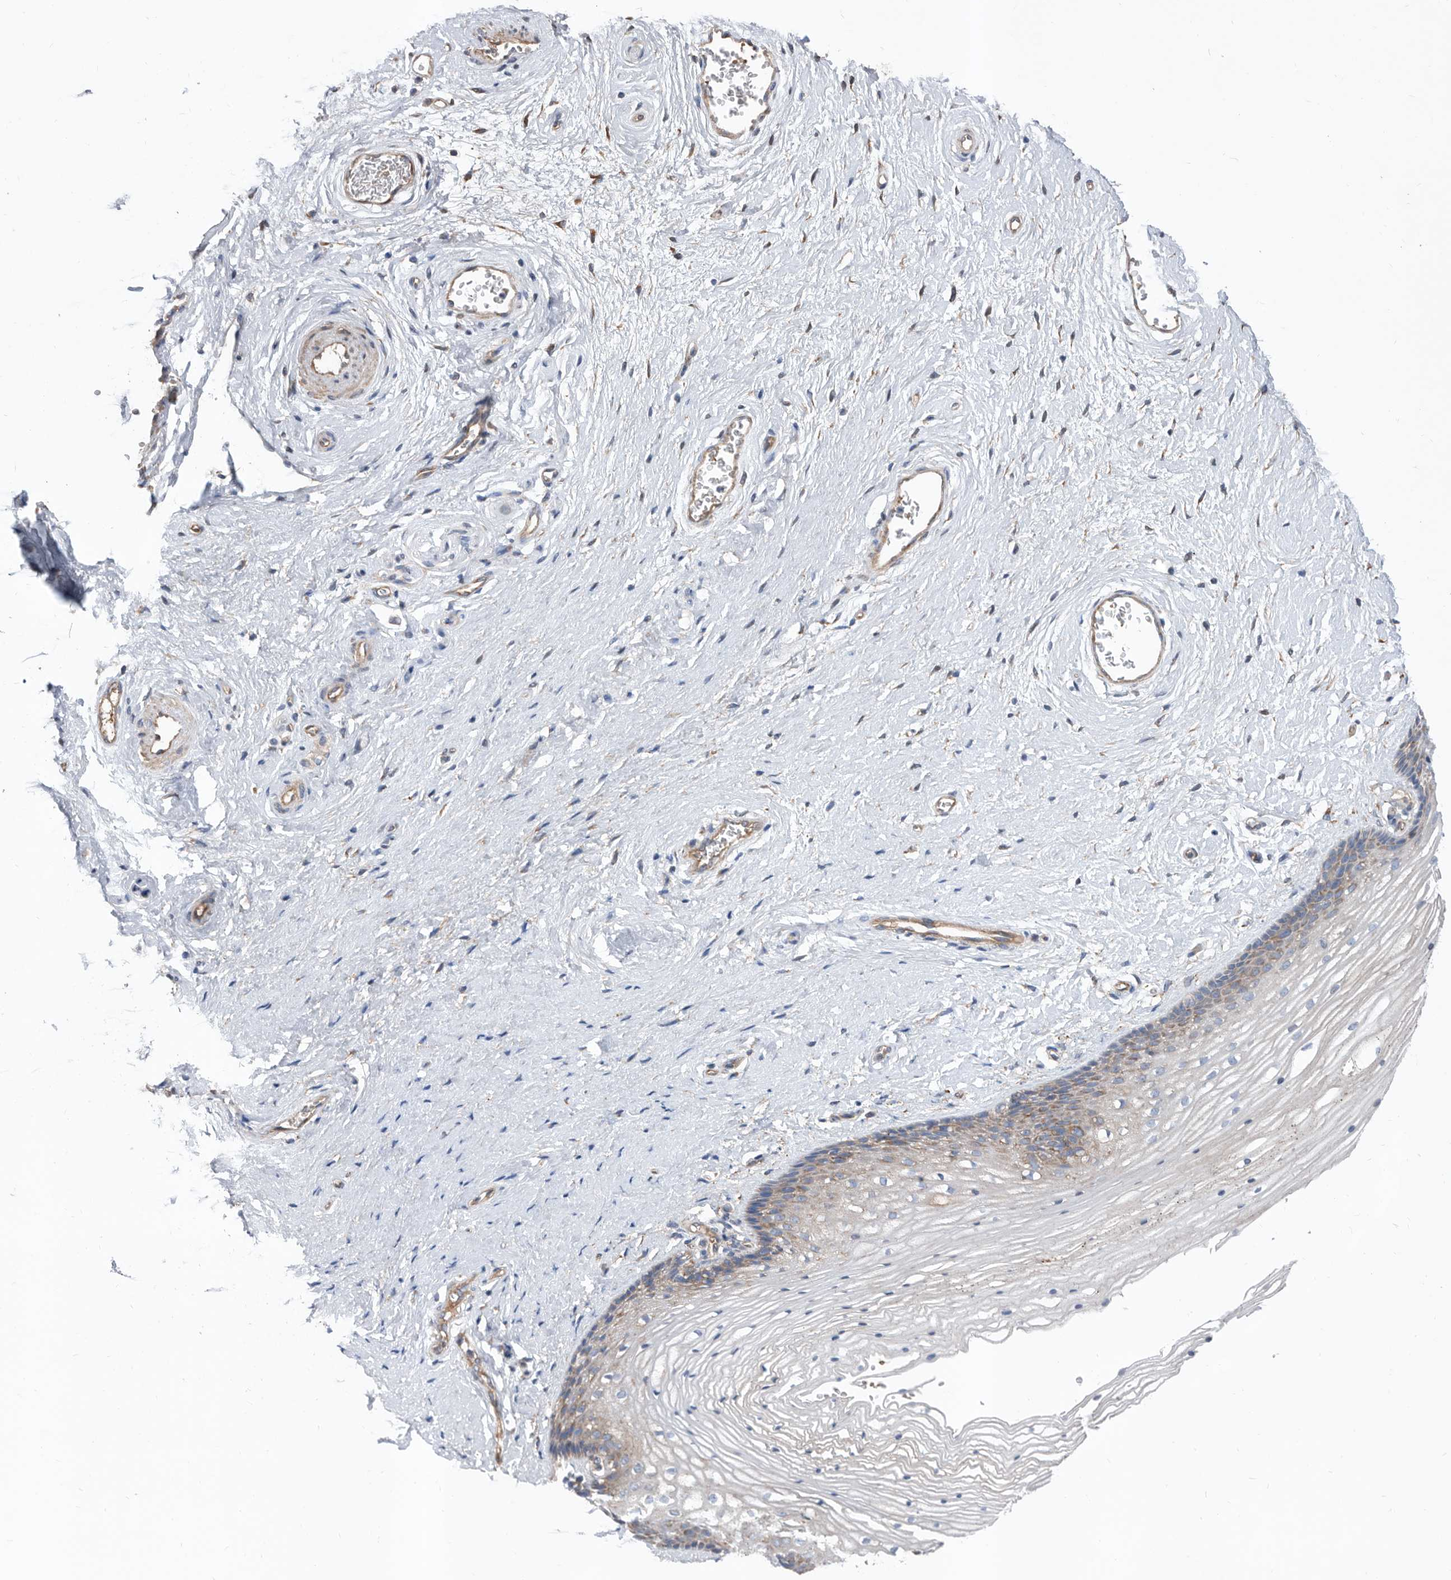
{"staining": {"intensity": "weak", "quantity": "<25%", "location": "cytoplasmic/membranous"}, "tissue": "vagina", "cell_type": "Squamous epithelial cells", "image_type": "normal", "snomed": [{"axis": "morphology", "description": "Normal tissue, NOS"}, {"axis": "topography", "description": "Vagina"}], "caption": "DAB immunohistochemical staining of unremarkable vagina shows no significant positivity in squamous epithelial cells.", "gene": "ATP13A3", "patient": {"sex": "female", "age": 46}}